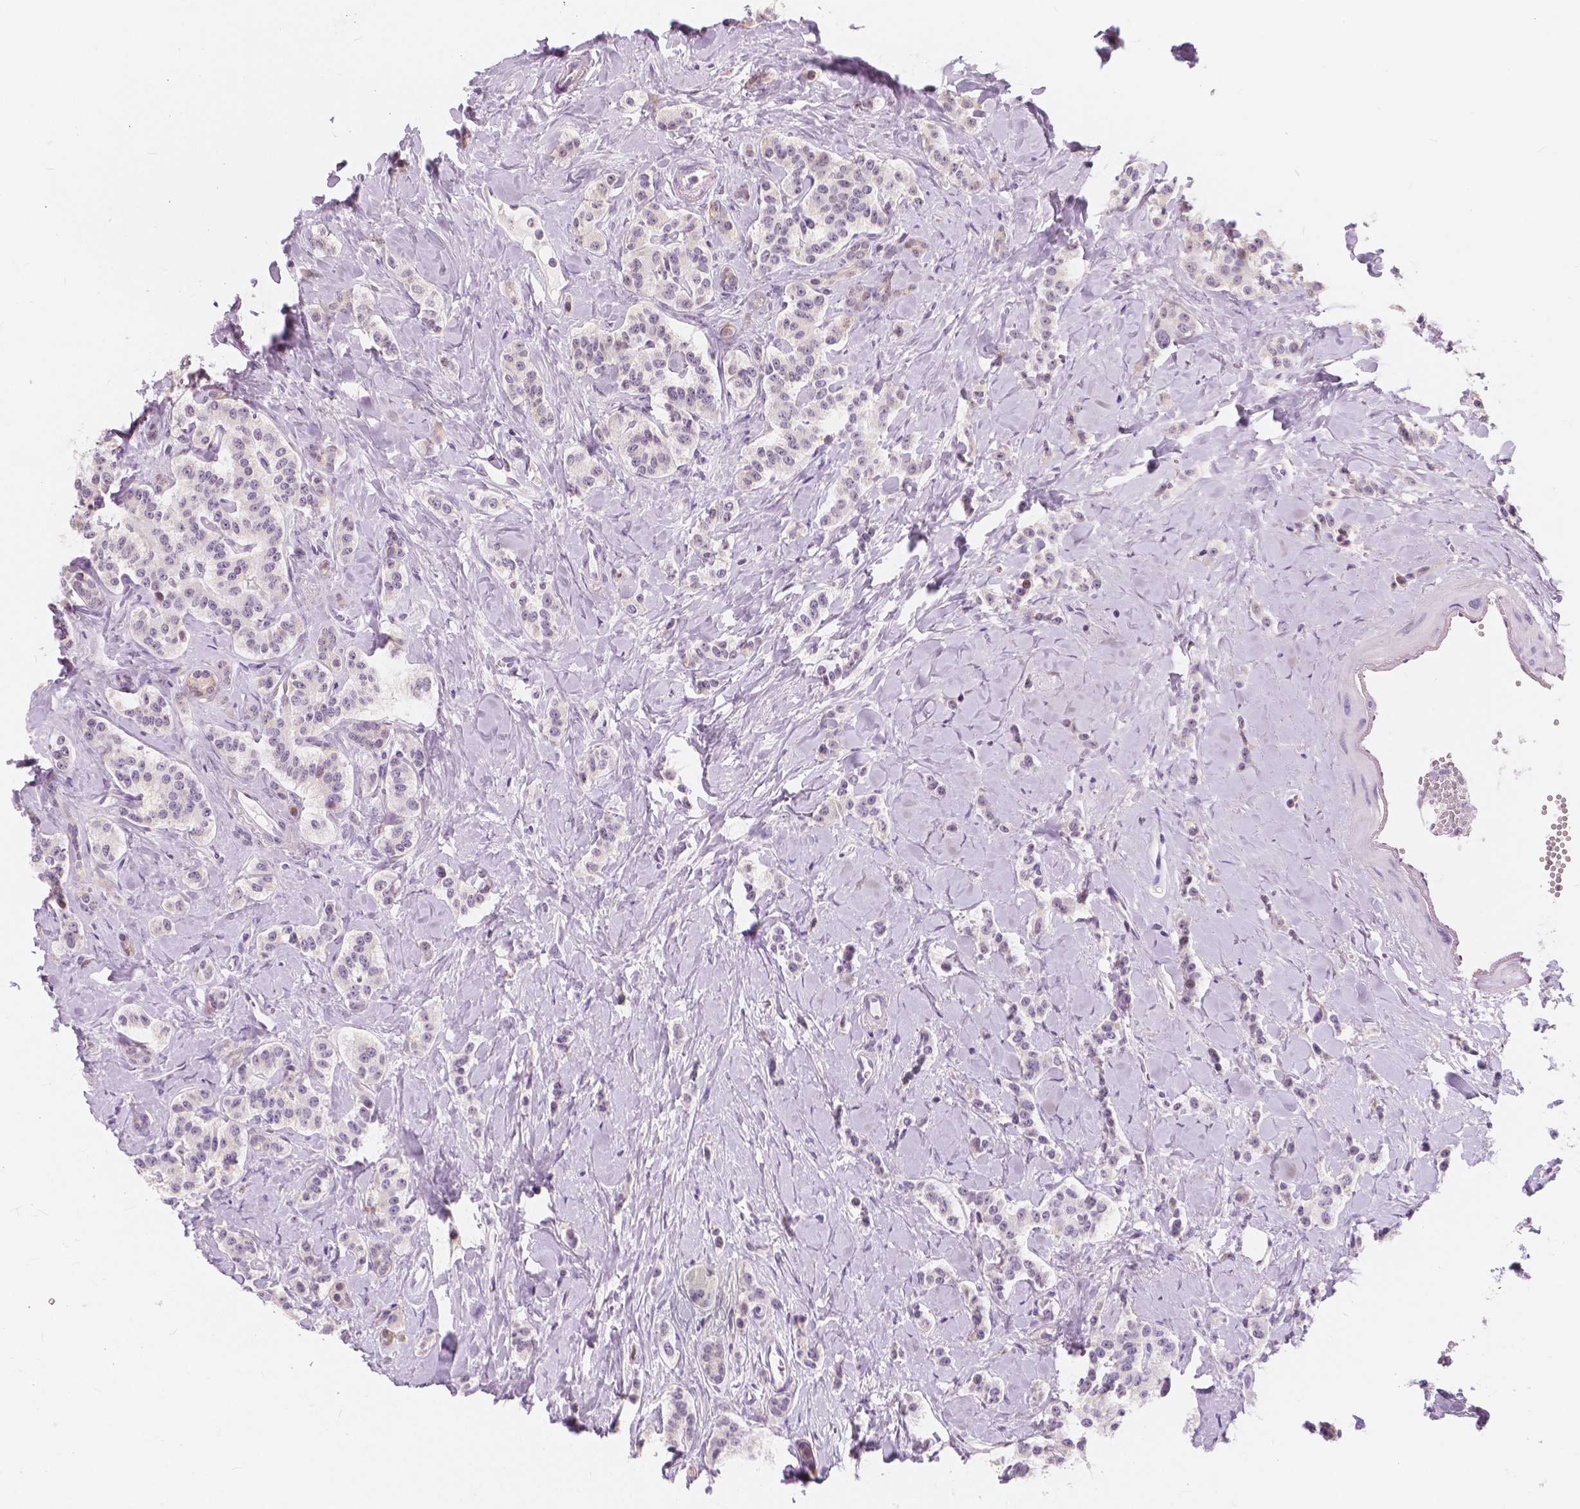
{"staining": {"intensity": "negative", "quantity": "none", "location": "none"}, "tissue": "carcinoid", "cell_type": "Tumor cells", "image_type": "cancer", "snomed": [{"axis": "morphology", "description": "Normal tissue, NOS"}, {"axis": "morphology", "description": "Carcinoid, malignant, NOS"}, {"axis": "topography", "description": "Pancreas"}], "caption": "Tumor cells show no significant staining in carcinoid. (Brightfield microscopy of DAB (3,3'-diaminobenzidine) immunohistochemistry at high magnification).", "gene": "NOLC1", "patient": {"sex": "male", "age": 36}}